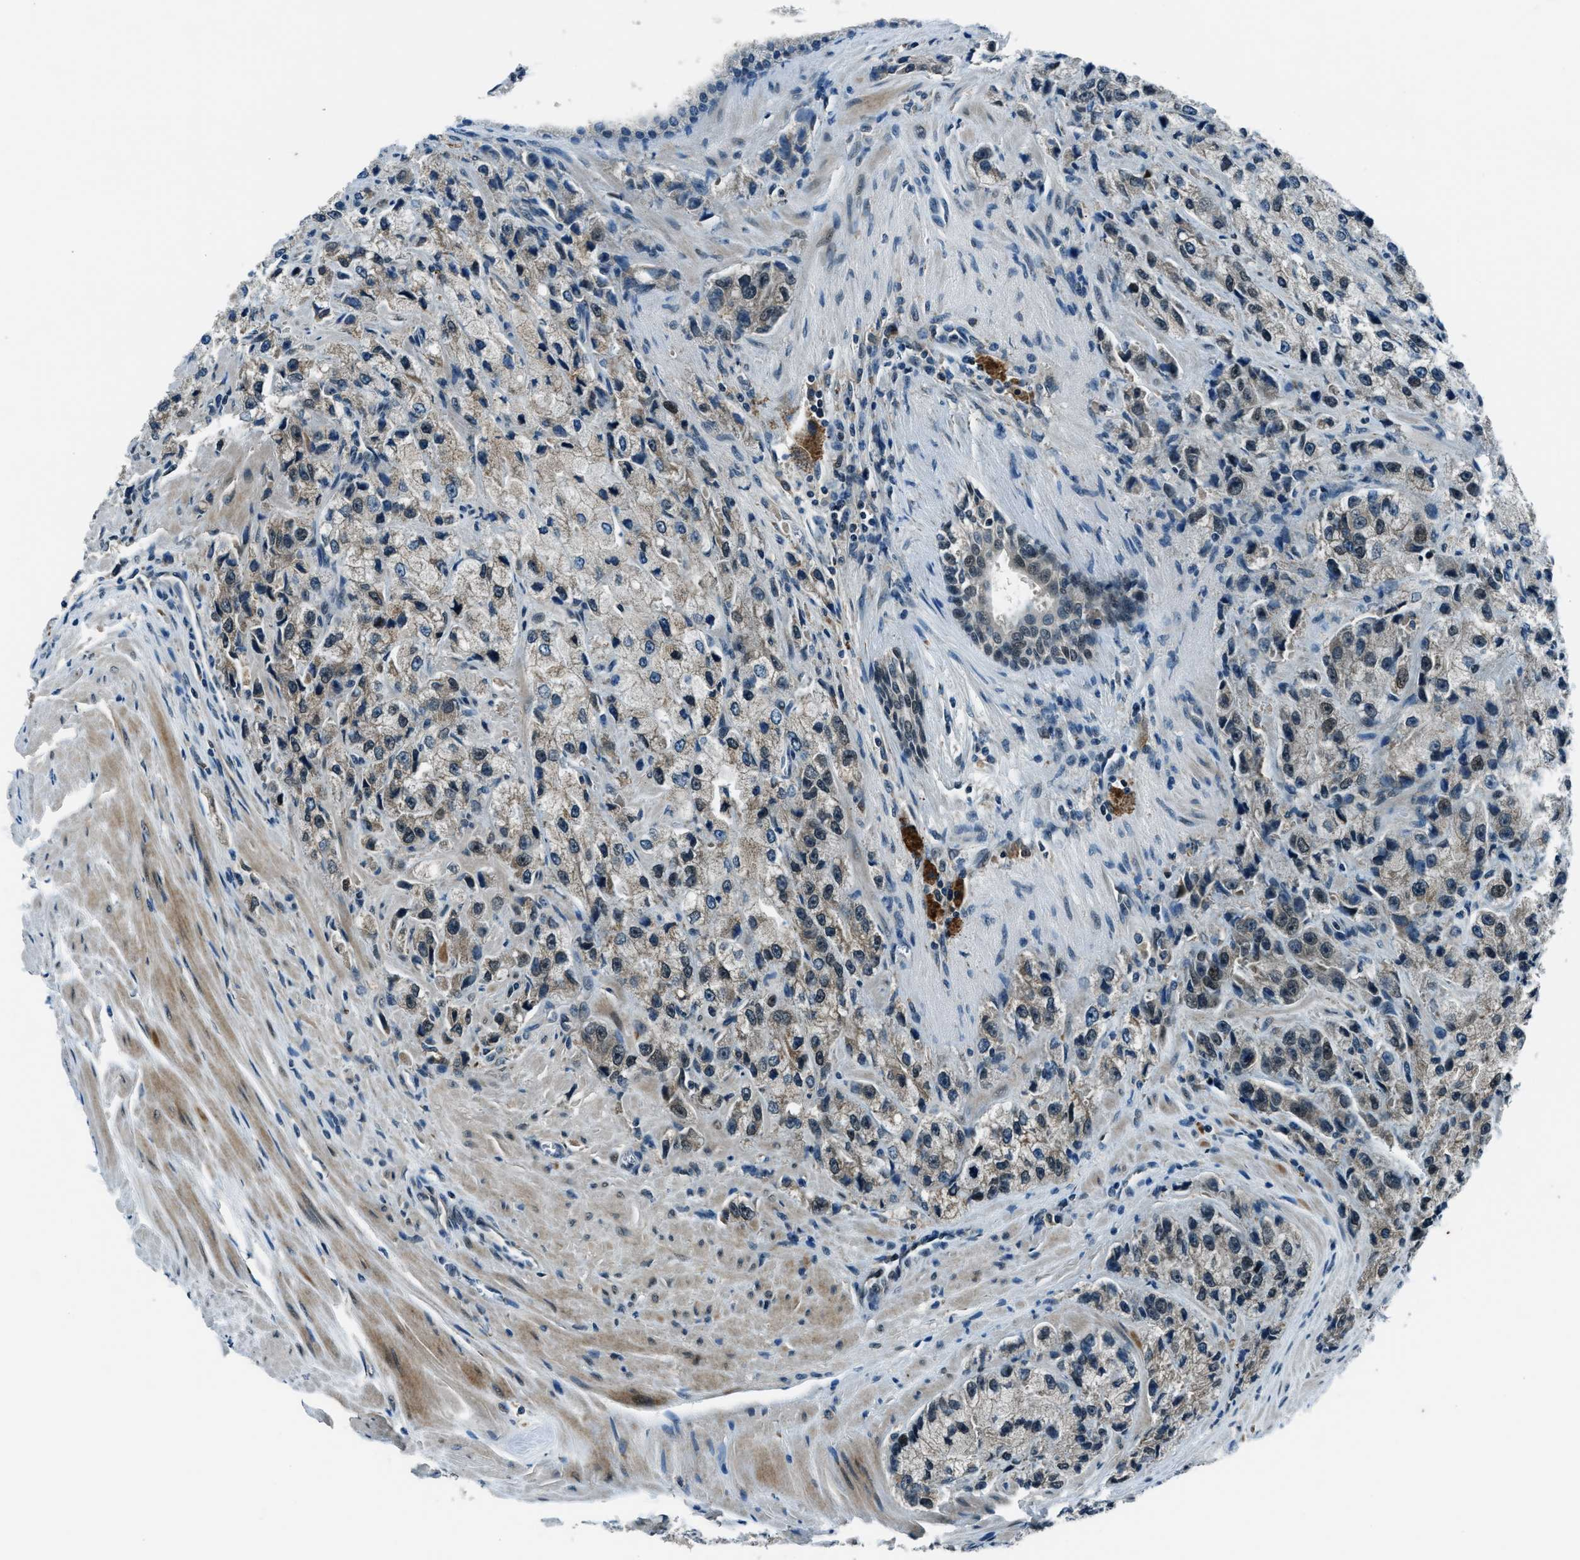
{"staining": {"intensity": "weak", "quantity": "<25%", "location": "cytoplasmic/membranous,nuclear"}, "tissue": "prostate cancer", "cell_type": "Tumor cells", "image_type": "cancer", "snomed": [{"axis": "morphology", "description": "Adenocarcinoma, High grade"}, {"axis": "topography", "description": "Prostate"}], "caption": "A histopathology image of prostate adenocarcinoma (high-grade) stained for a protein reveals no brown staining in tumor cells.", "gene": "ACTL9", "patient": {"sex": "male", "age": 58}}